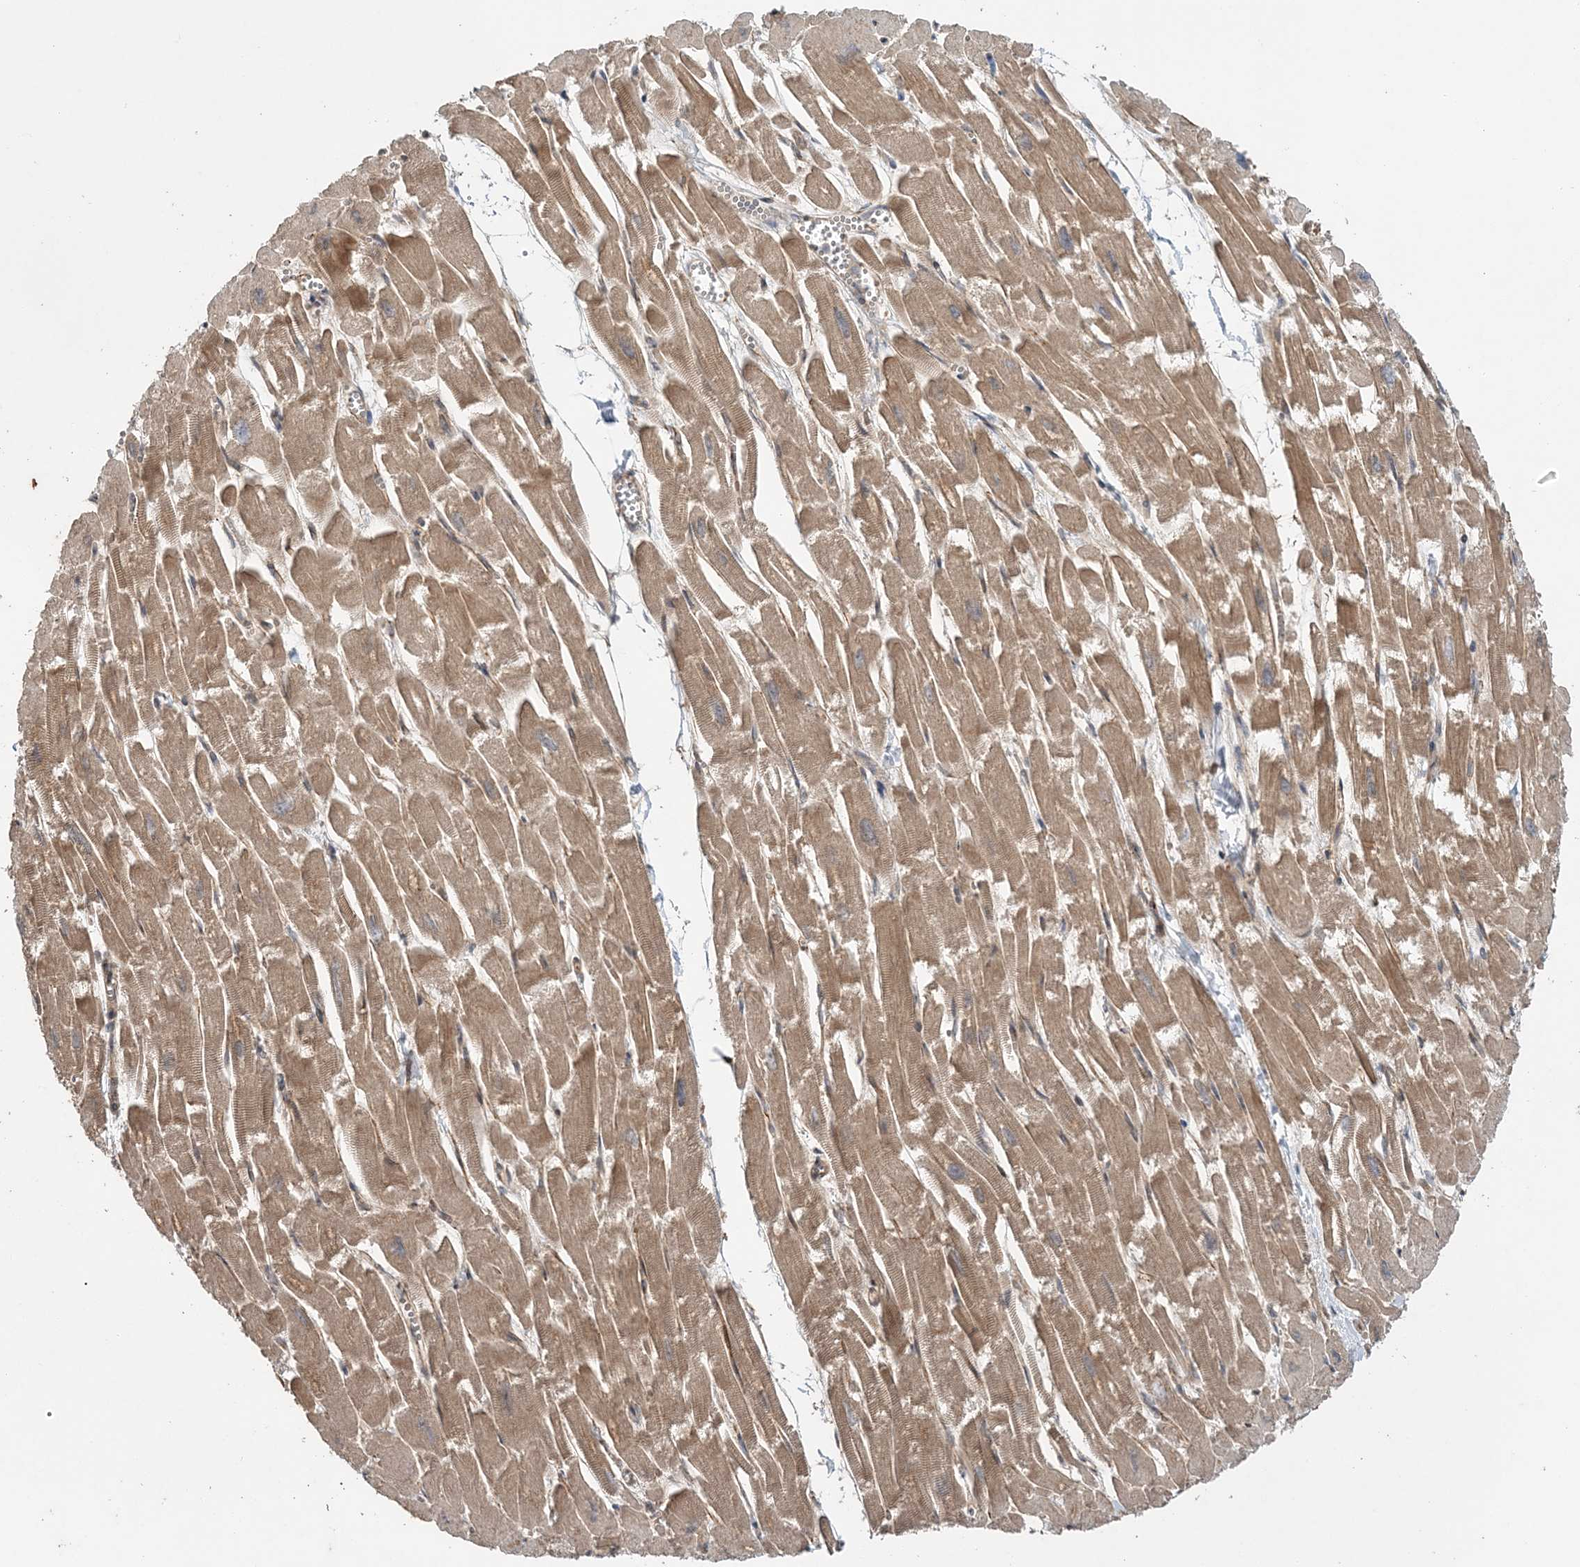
{"staining": {"intensity": "moderate", "quantity": ">75%", "location": "cytoplasmic/membranous"}, "tissue": "heart muscle", "cell_type": "Cardiomyocytes", "image_type": "normal", "snomed": [{"axis": "morphology", "description": "Normal tissue, NOS"}, {"axis": "topography", "description": "Heart"}], "caption": "Benign heart muscle displays moderate cytoplasmic/membranous positivity in about >75% of cardiomyocytes, visualized by immunohistochemistry.", "gene": "UBTD2", "patient": {"sex": "male", "age": 54}}